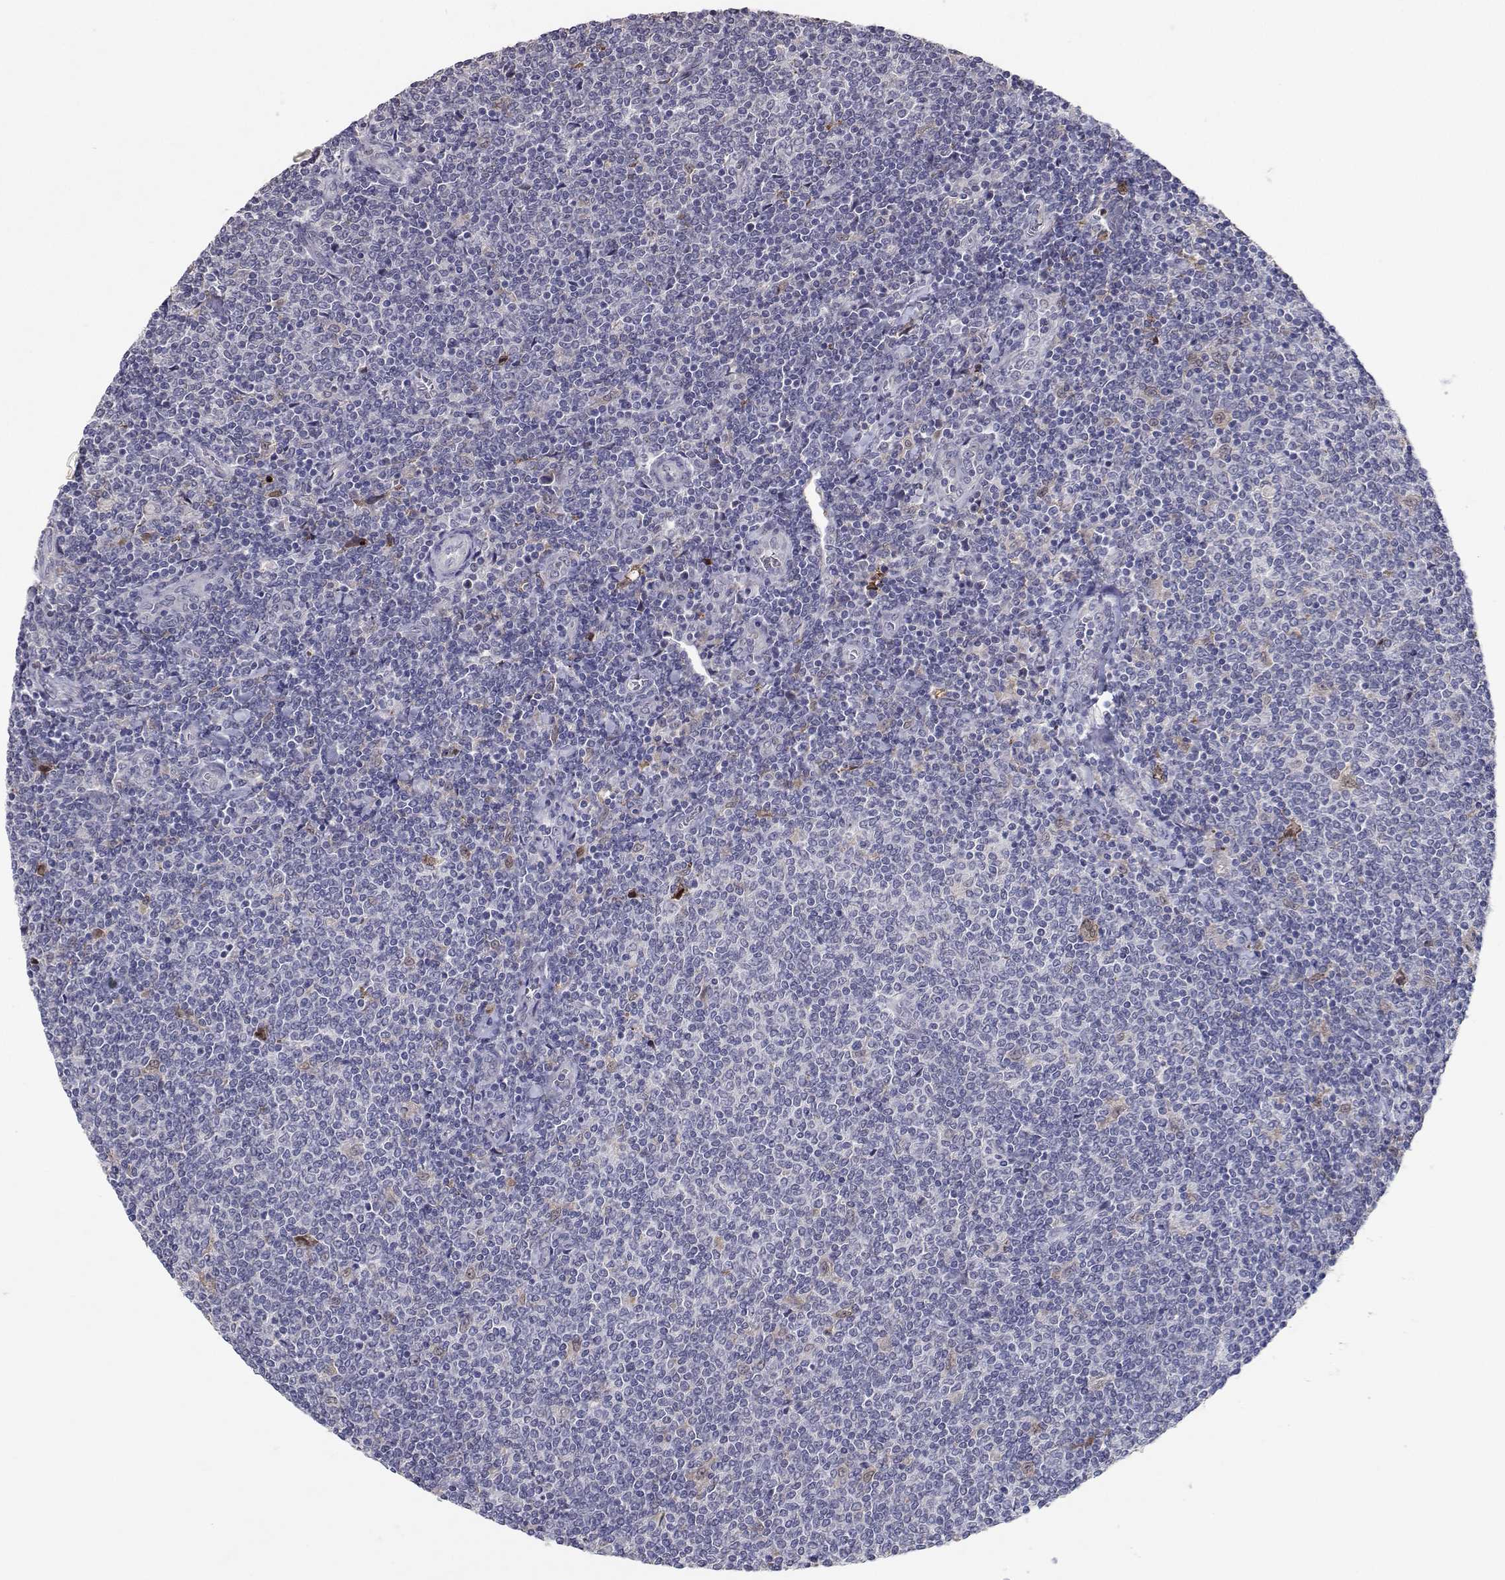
{"staining": {"intensity": "negative", "quantity": "none", "location": "none"}, "tissue": "lymphoma", "cell_type": "Tumor cells", "image_type": "cancer", "snomed": [{"axis": "morphology", "description": "Malignant lymphoma, non-Hodgkin's type, Low grade"}, {"axis": "topography", "description": "Lymph node"}], "caption": "Human lymphoma stained for a protein using immunohistochemistry displays no staining in tumor cells.", "gene": "RBPJL", "patient": {"sex": "male", "age": 52}}